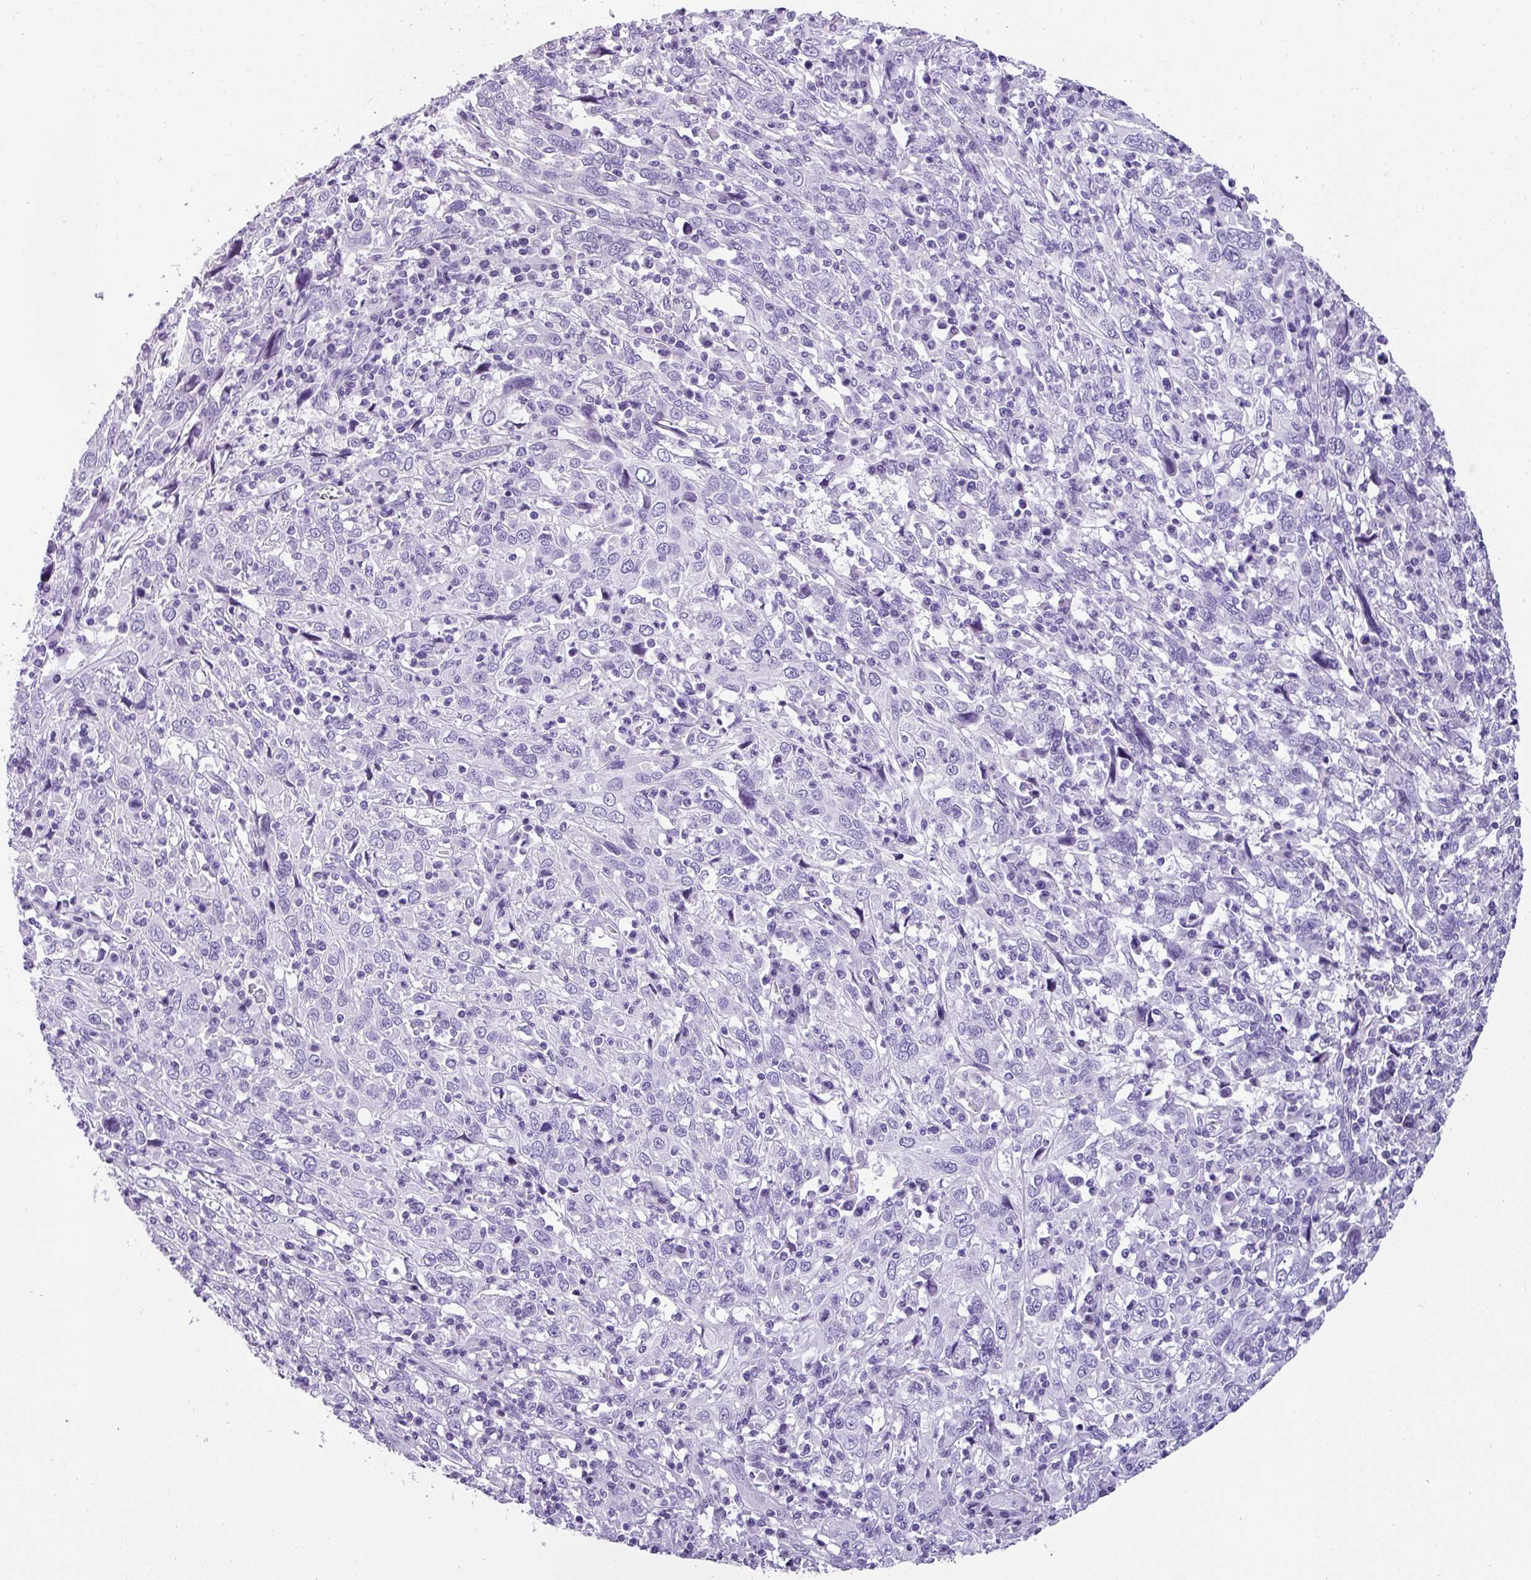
{"staining": {"intensity": "negative", "quantity": "none", "location": "none"}, "tissue": "cervical cancer", "cell_type": "Tumor cells", "image_type": "cancer", "snomed": [{"axis": "morphology", "description": "Squamous cell carcinoma, NOS"}, {"axis": "topography", "description": "Cervix"}], "caption": "Photomicrograph shows no significant protein positivity in tumor cells of cervical cancer.", "gene": "MUC21", "patient": {"sex": "female", "age": 46}}